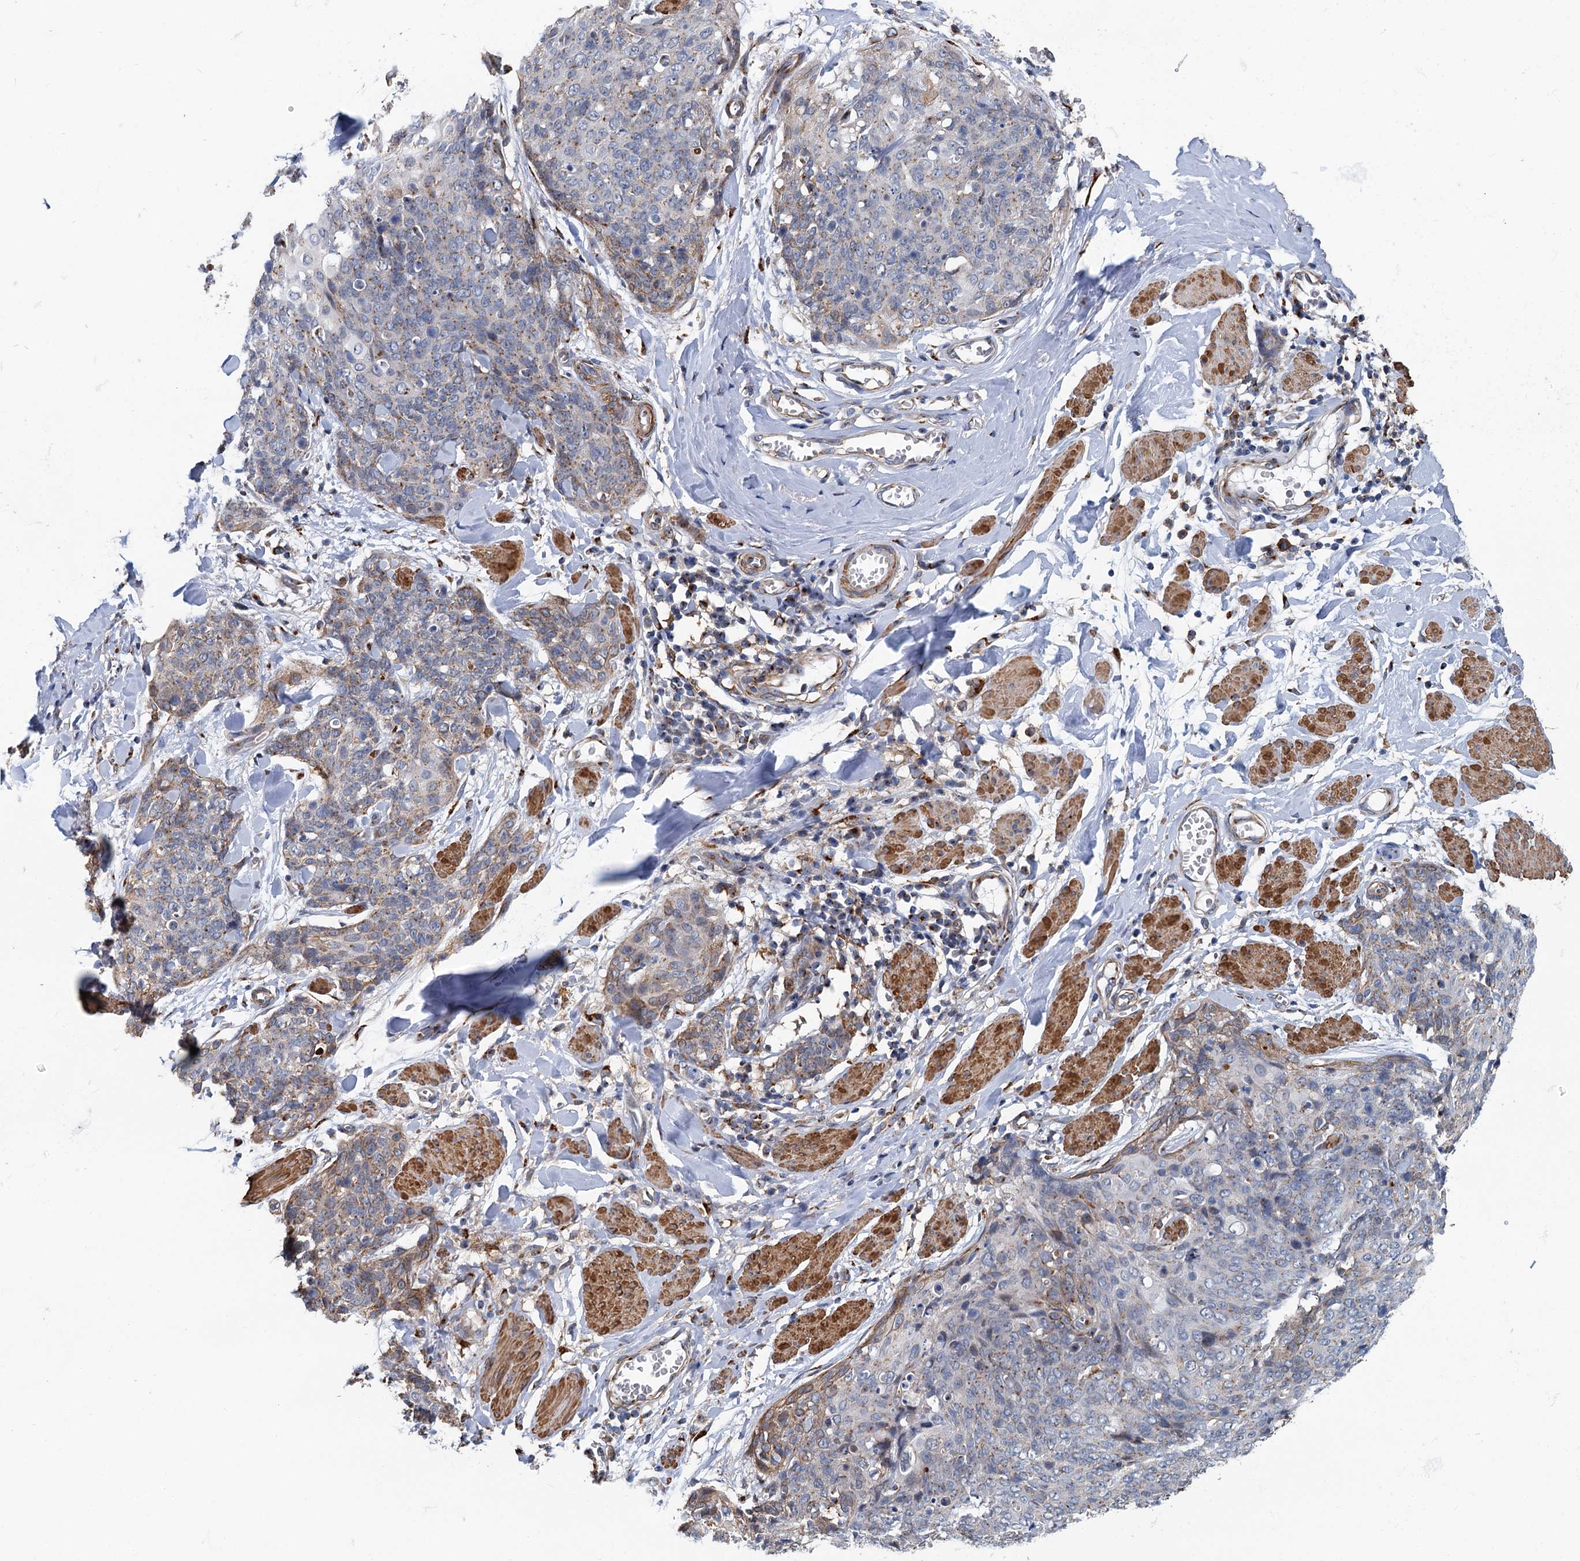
{"staining": {"intensity": "moderate", "quantity": "25%-75%", "location": "cytoplasmic/membranous"}, "tissue": "skin cancer", "cell_type": "Tumor cells", "image_type": "cancer", "snomed": [{"axis": "morphology", "description": "Squamous cell carcinoma, NOS"}, {"axis": "topography", "description": "Skin"}, {"axis": "topography", "description": "Vulva"}], "caption": "Immunohistochemical staining of human squamous cell carcinoma (skin) reveals medium levels of moderate cytoplasmic/membranous staining in about 25%-75% of tumor cells.", "gene": "BET1L", "patient": {"sex": "female", "age": 85}}